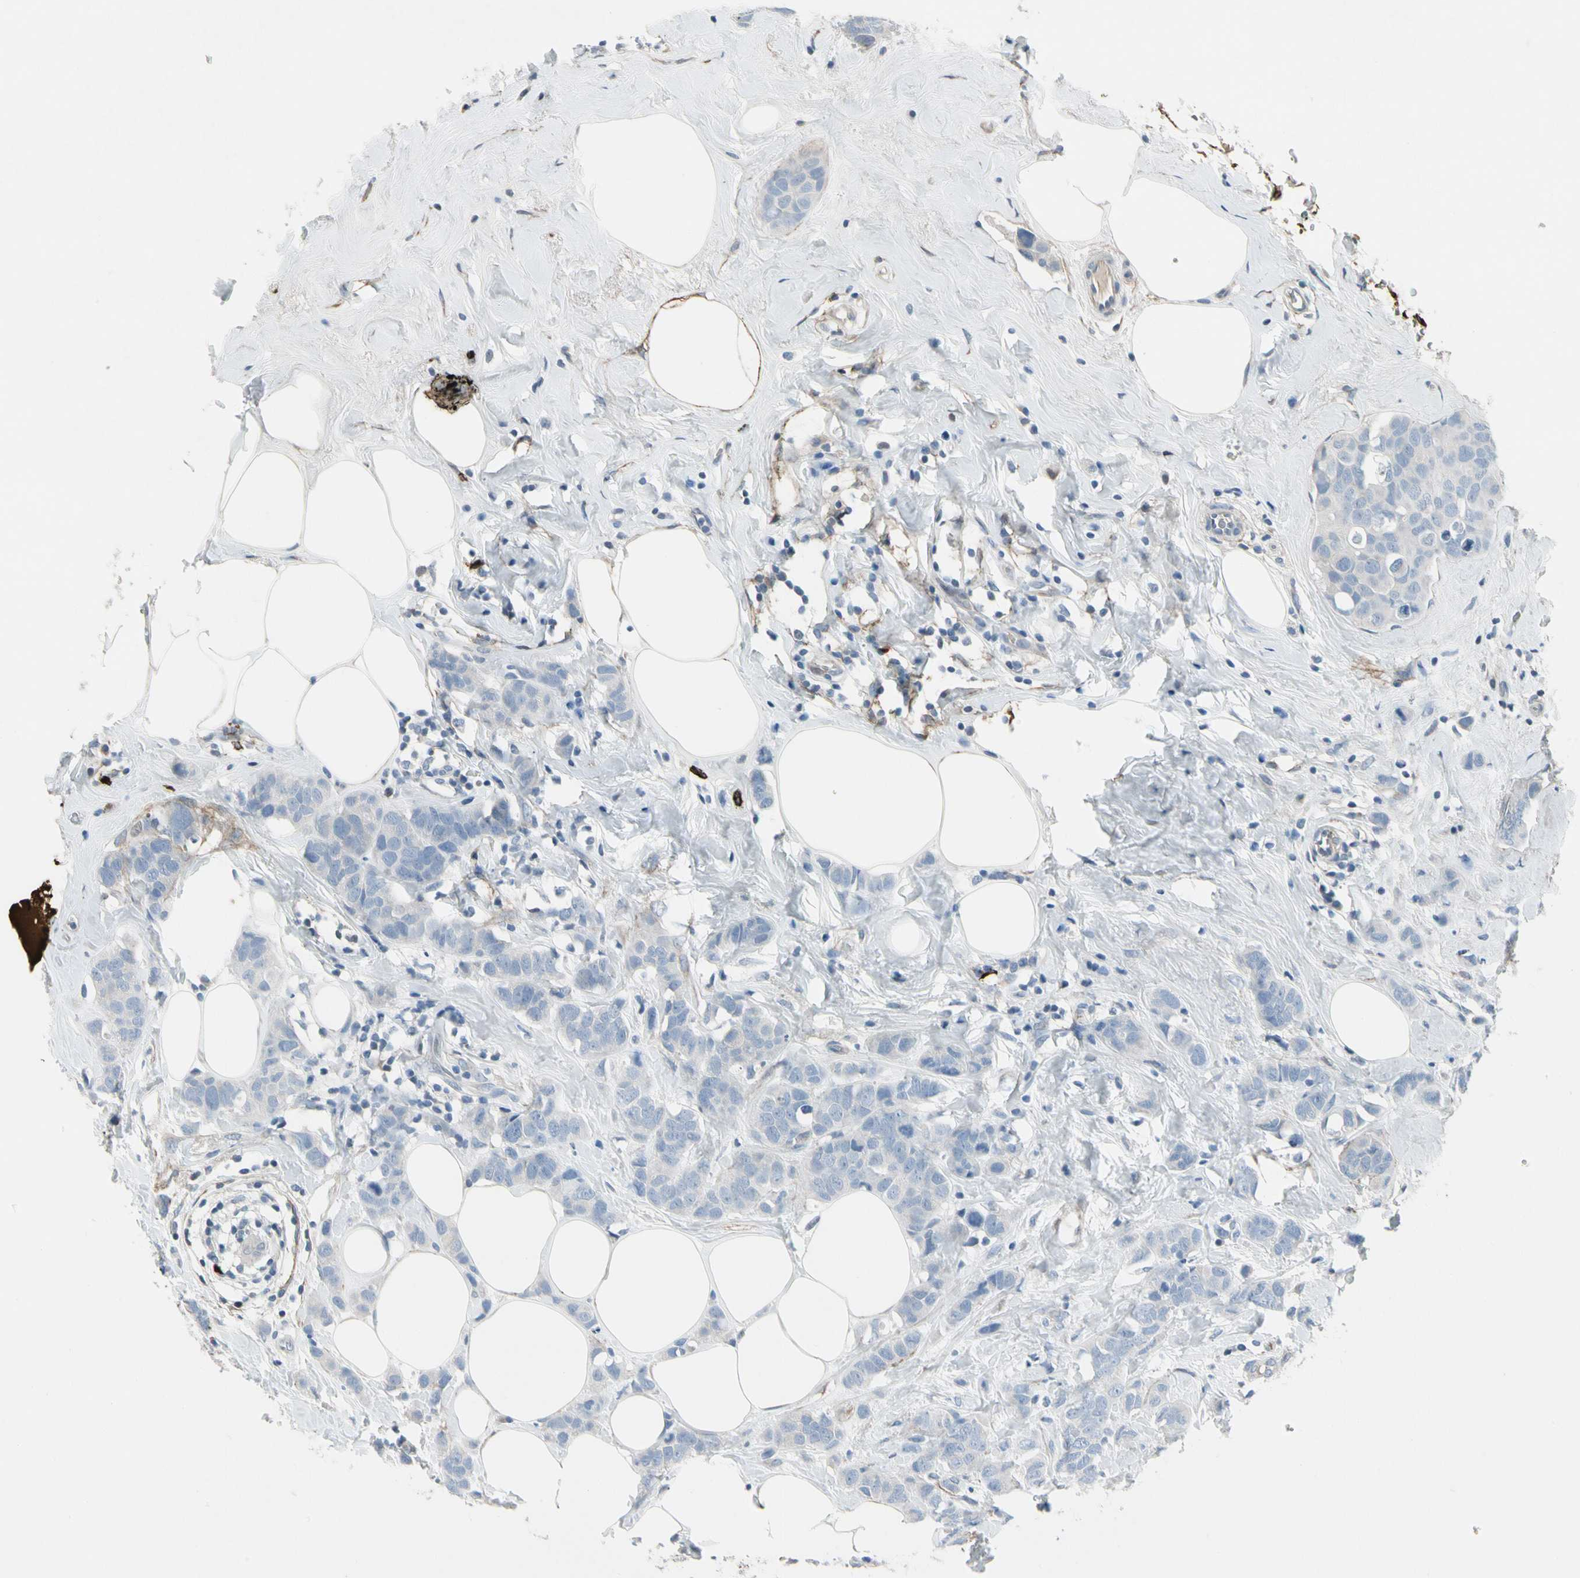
{"staining": {"intensity": "negative", "quantity": "none", "location": "none"}, "tissue": "breast cancer", "cell_type": "Tumor cells", "image_type": "cancer", "snomed": [{"axis": "morphology", "description": "Normal tissue, NOS"}, {"axis": "morphology", "description": "Duct carcinoma"}, {"axis": "topography", "description": "Breast"}], "caption": "Immunohistochemical staining of human intraductal carcinoma (breast) demonstrates no significant positivity in tumor cells. (DAB (3,3'-diaminobenzidine) immunohistochemistry with hematoxylin counter stain).", "gene": "PIGR", "patient": {"sex": "female", "age": 50}}